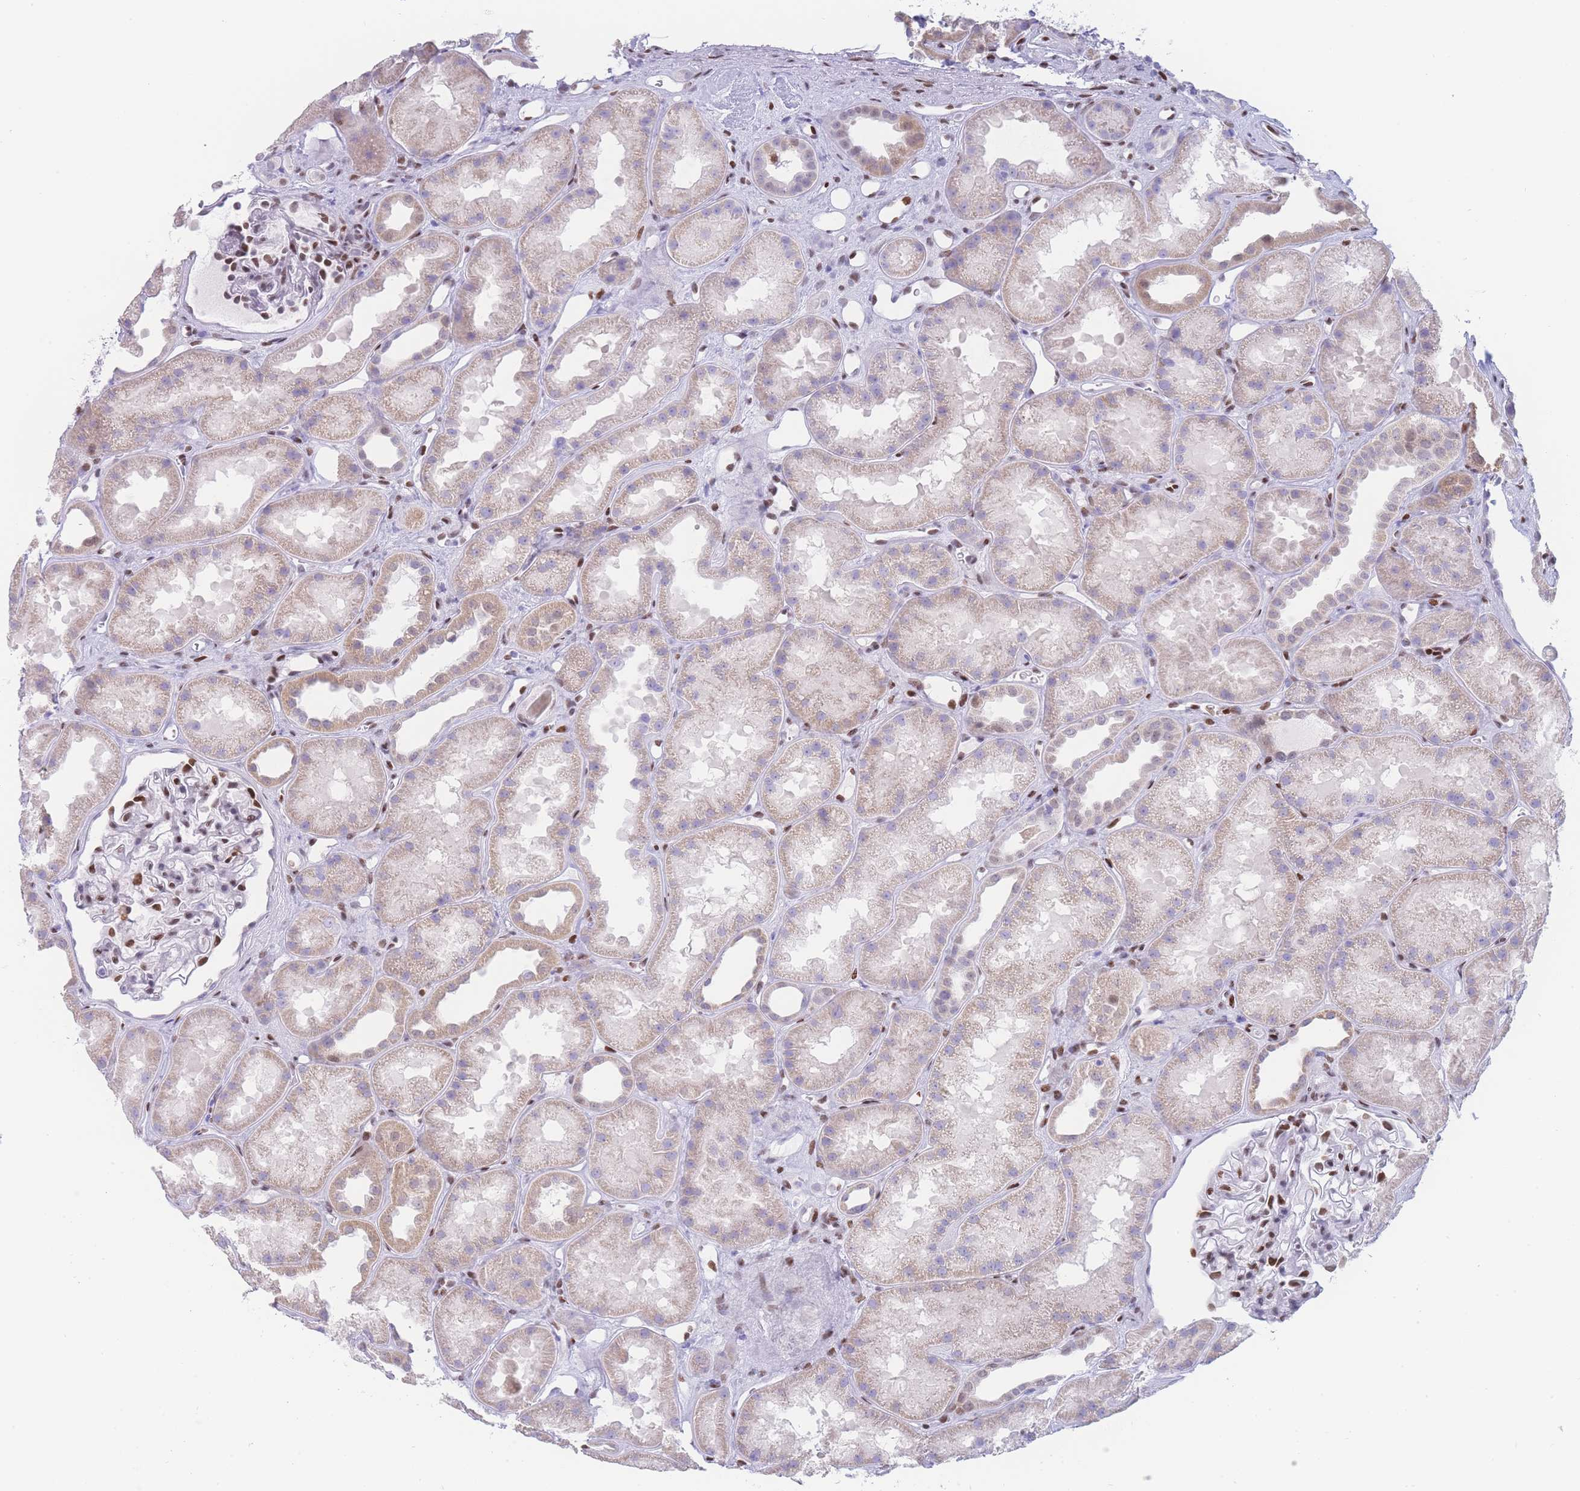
{"staining": {"intensity": "moderate", "quantity": "25%-75%", "location": "nuclear"}, "tissue": "kidney", "cell_type": "Cells in glomeruli", "image_type": "normal", "snomed": [{"axis": "morphology", "description": "Normal tissue, NOS"}, {"axis": "topography", "description": "Kidney"}], "caption": "IHC of unremarkable human kidney shows medium levels of moderate nuclear positivity in about 25%-75% of cells in glomeruli.", "gene": "PSMB5", "patient": {"sex": "male", "age": 61}}